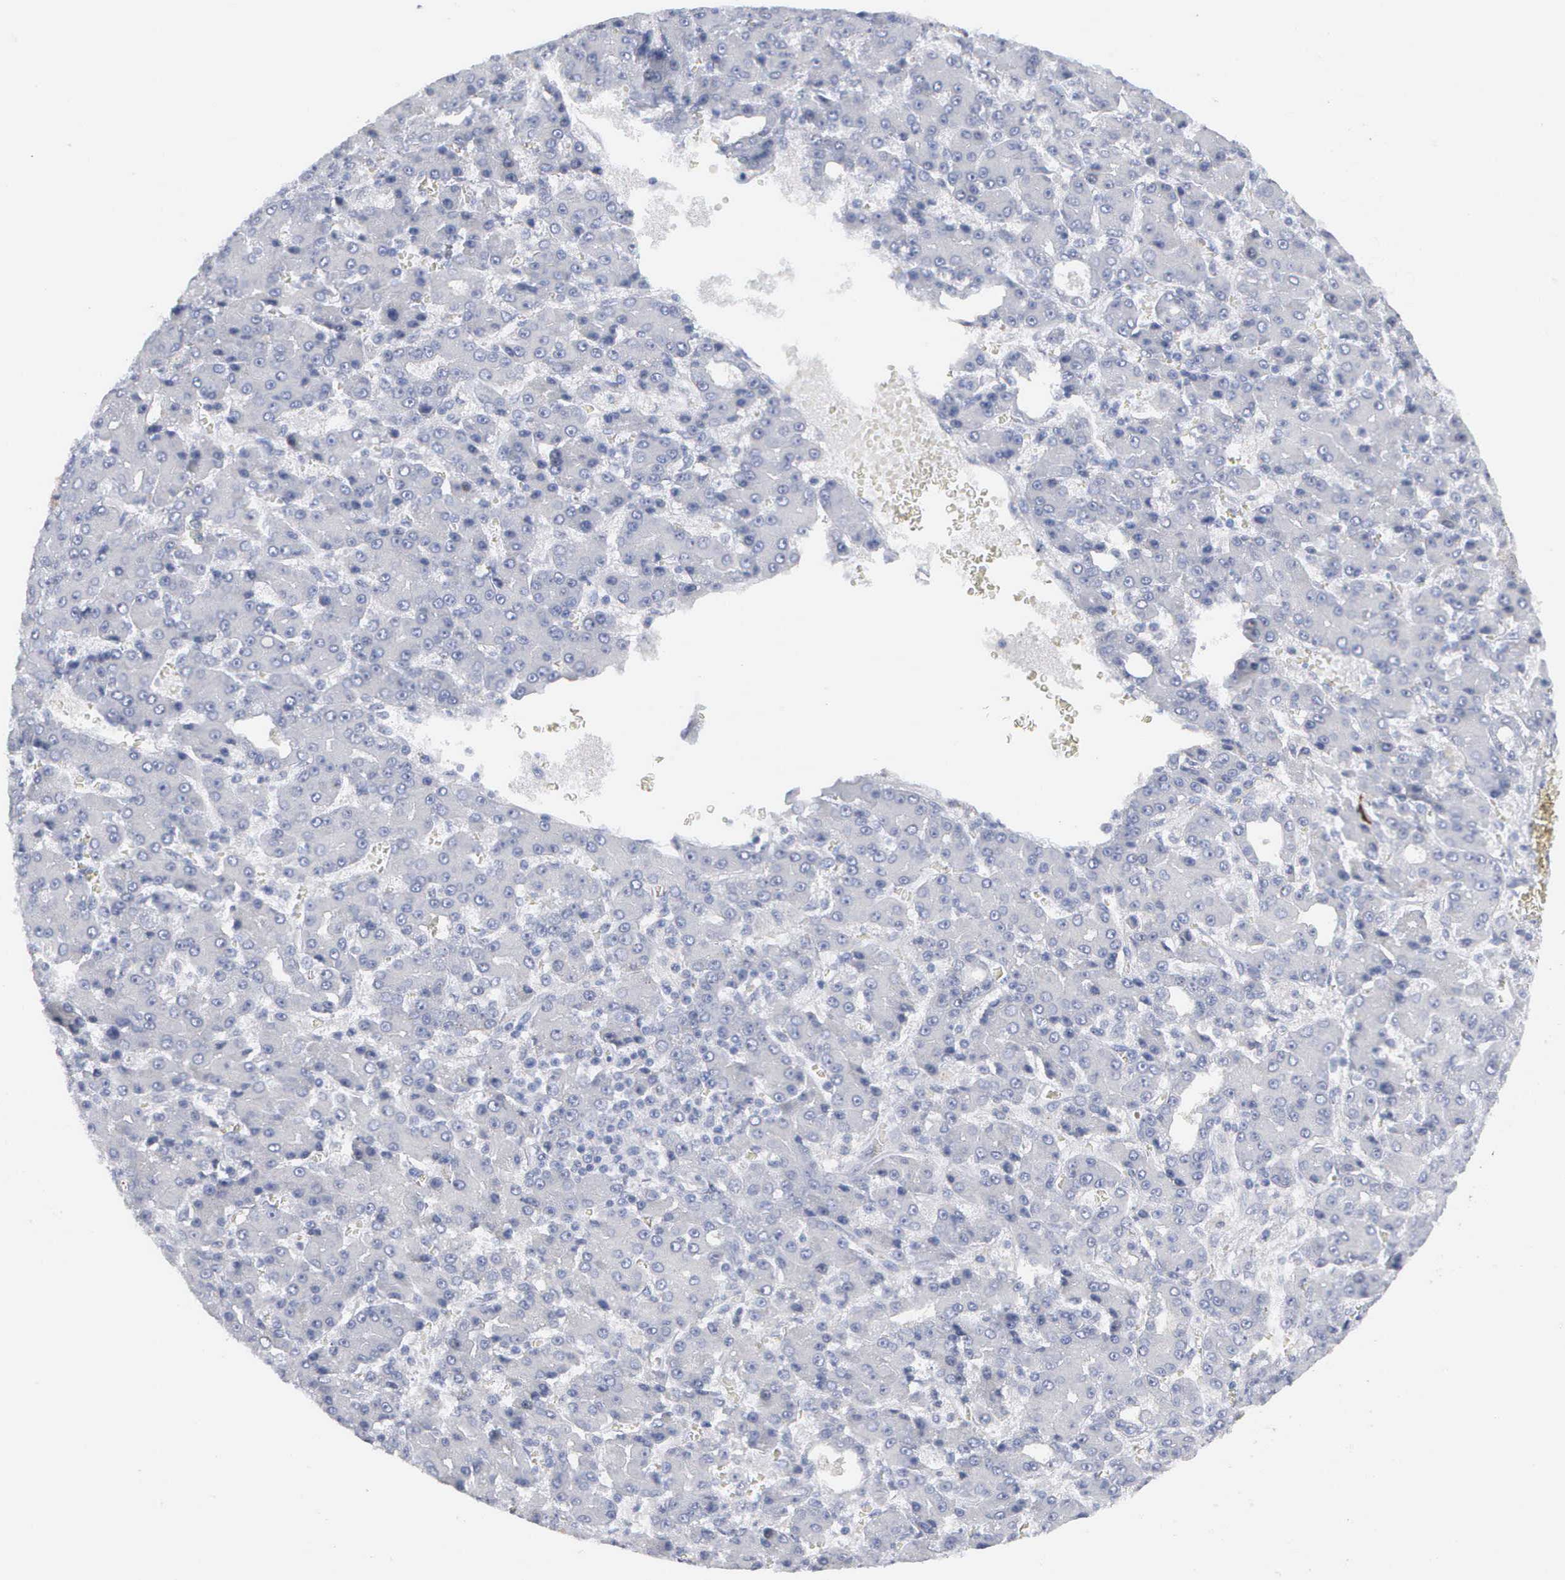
{"staining": {"intensity": "negative", "quantity": "none", "location": "none"}, "tissue": "liver cancer", "cell_type": "Tumor cells", "image_type": "cancer", "snomed": [{"axis": "morphology", "description": "Carcinoma, Hepatocellular, NOS"}, {"axis": "topography", "description": "Liver"}], "caption": "An IHC micrograph of liver cancer is shown. There is no staining in tumor cells of liver cancer.", "gene": "ASPHD2", "patient": {"sex": "male", "age": 69}}